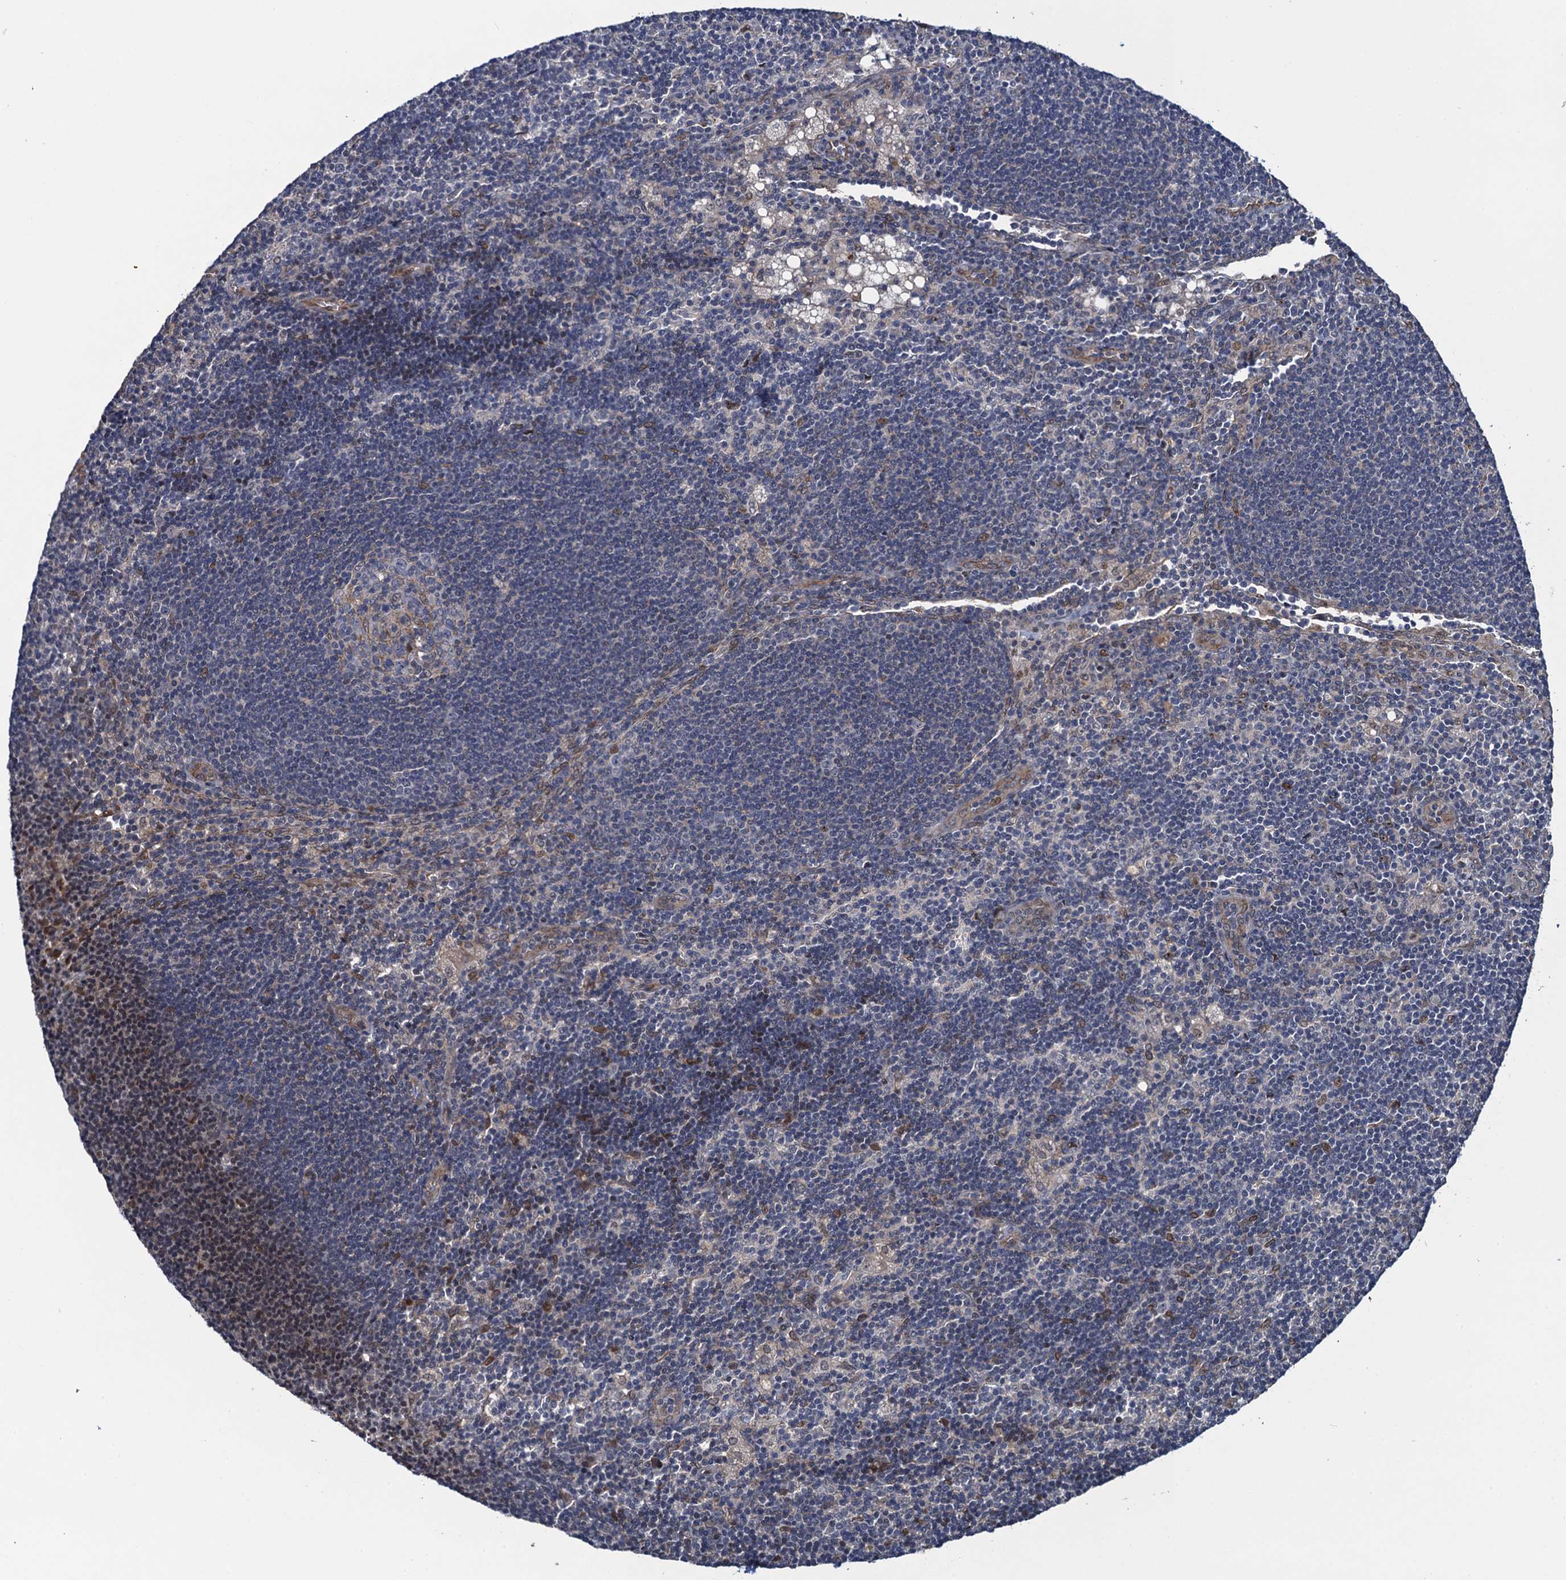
{"staining": {"intensity": "negative", "quantity": "none", "location": "none"}, "tissue": "lymph node", "cell_type": "Germinal center cells", "image_type": "normal", "snomed": [{"axis": "morphology", "description": "Normal tissue, NOS"}, {"axis": "topography", "description": "Lymph node"}], "caption": "Immunohistochemistry (IHC) micrograph of unremarkable lymph node: lymph node stained with DAB (3,3'-diaminobenzidine) displays no significant protein expression in germinal center cells. Nuclei are stained in blue.", "gene": "EVX2", "patient": {"sex": "male", "age": 24}}